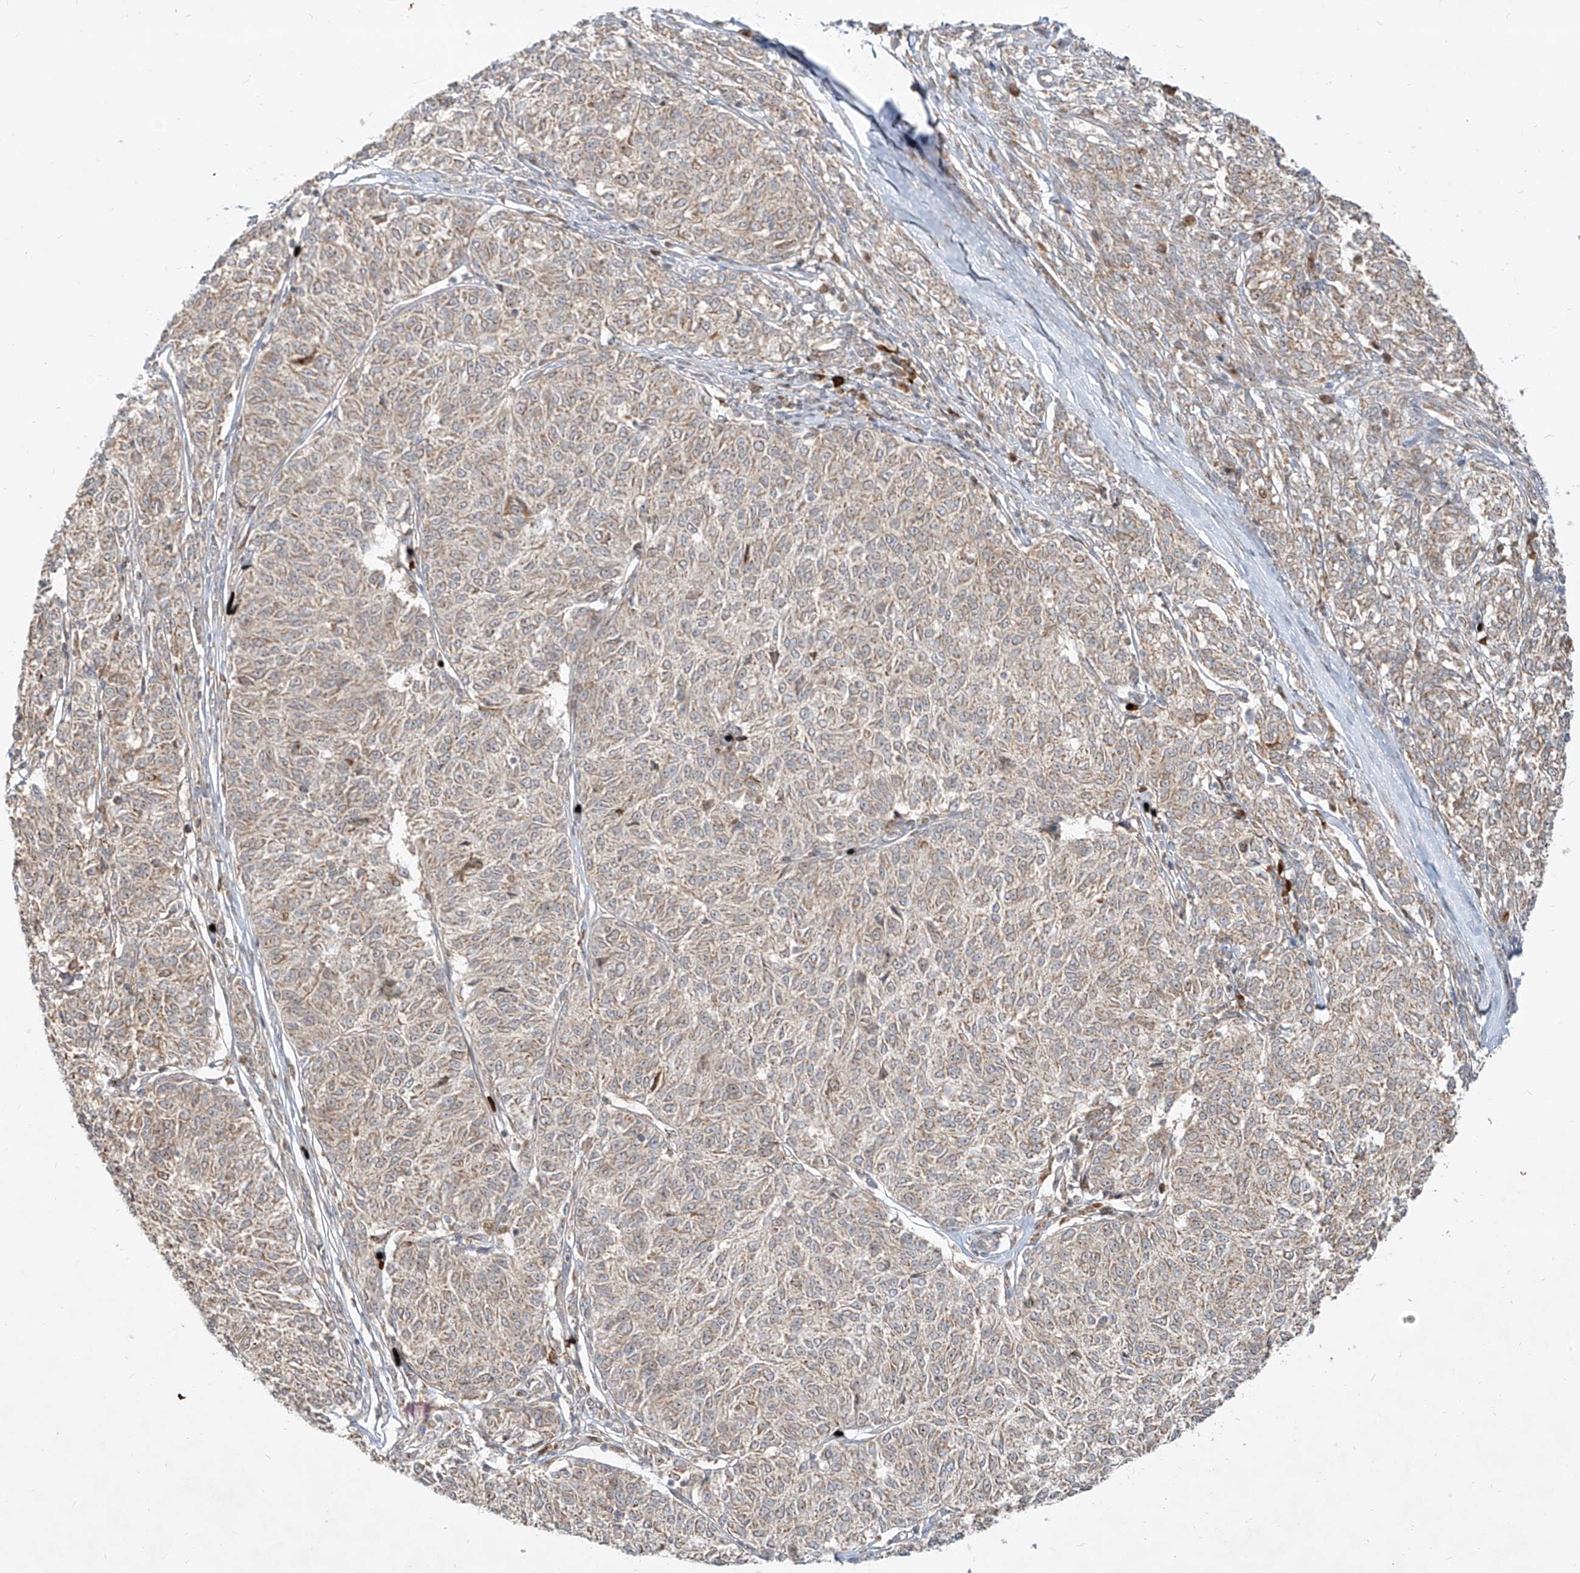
{"staining": {"intensity": "weak", "quantity": "<25%", "location": "cytoplasmic/membranous"}, "tissue": "melanoma", "cell_type": "Tumor cells", "image_type": "cancer", "snomed": [{"axis": "morphology", "description": "Malignant melanoma, NOS"}, {"axis": "topography", "description": "Skin"}], "caption": "IHC micrograph of neoplastic tissue: melanoma stained with DAB (3,3'-diaminobenzidine) demonstrates no significant protein positivity in tumor cells.", "gene": "FGD2", "patient": {"sex": "female", "age": 72}}